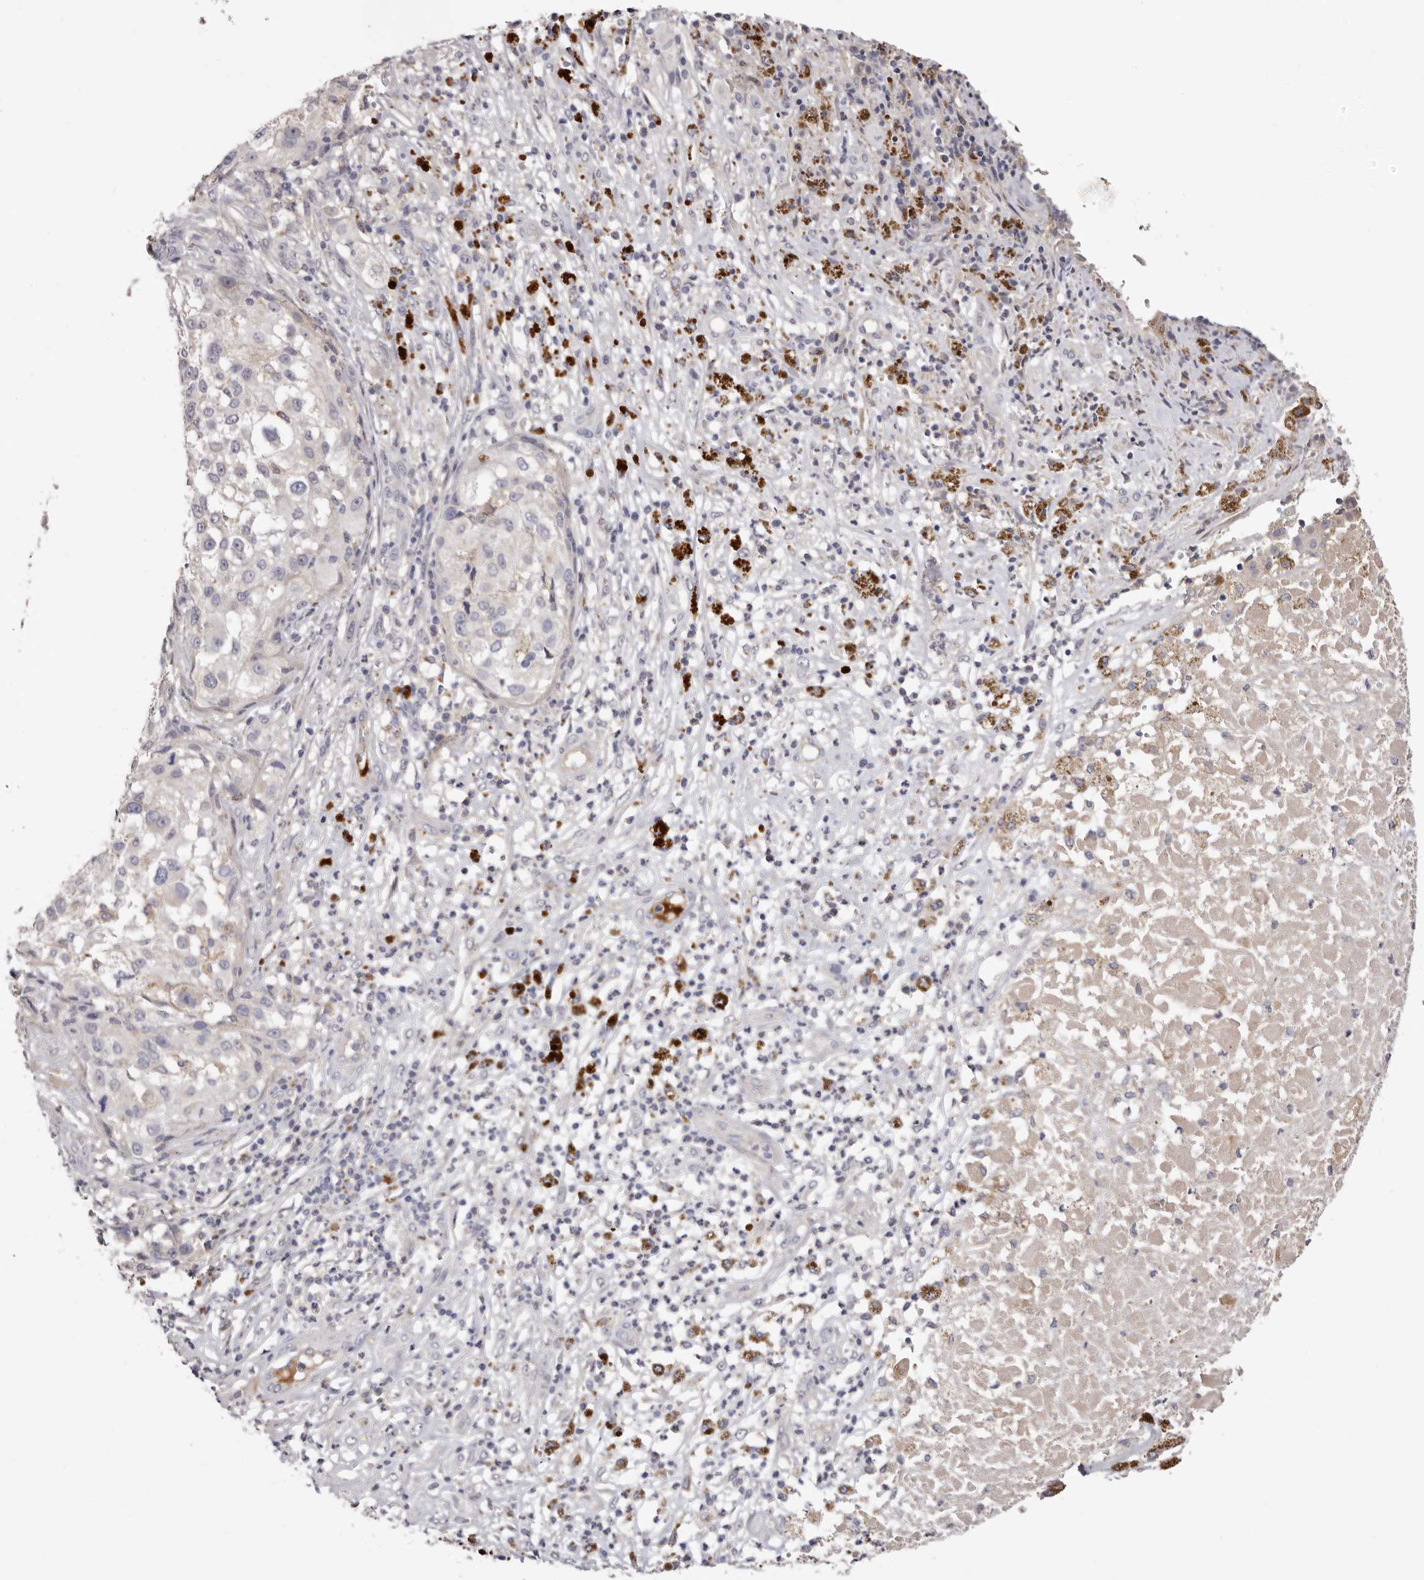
{"staining": {"intensity": "negative", "quantity": "none", "location": "none"}, "tissue": "melanoma", "cell_type": "Tumor cells", "image_type": "cancer", "snomed": [{"axis": "morphology", "description": "Necrosis, NOS"}, {"axis": "morphology", "description": "Malignant melanoma, NOS"}, {"axis": "topography", "description": "Skin"}], "caption": "This photomicrograph is of malignant melanoma stained with immunohistochemistry to label a protein in brown with the nuclei are counter-stained blue. There is no positivity in tumor cells.", "gene": "LMLN", "patient": {"sex": "female", "age": 87}}